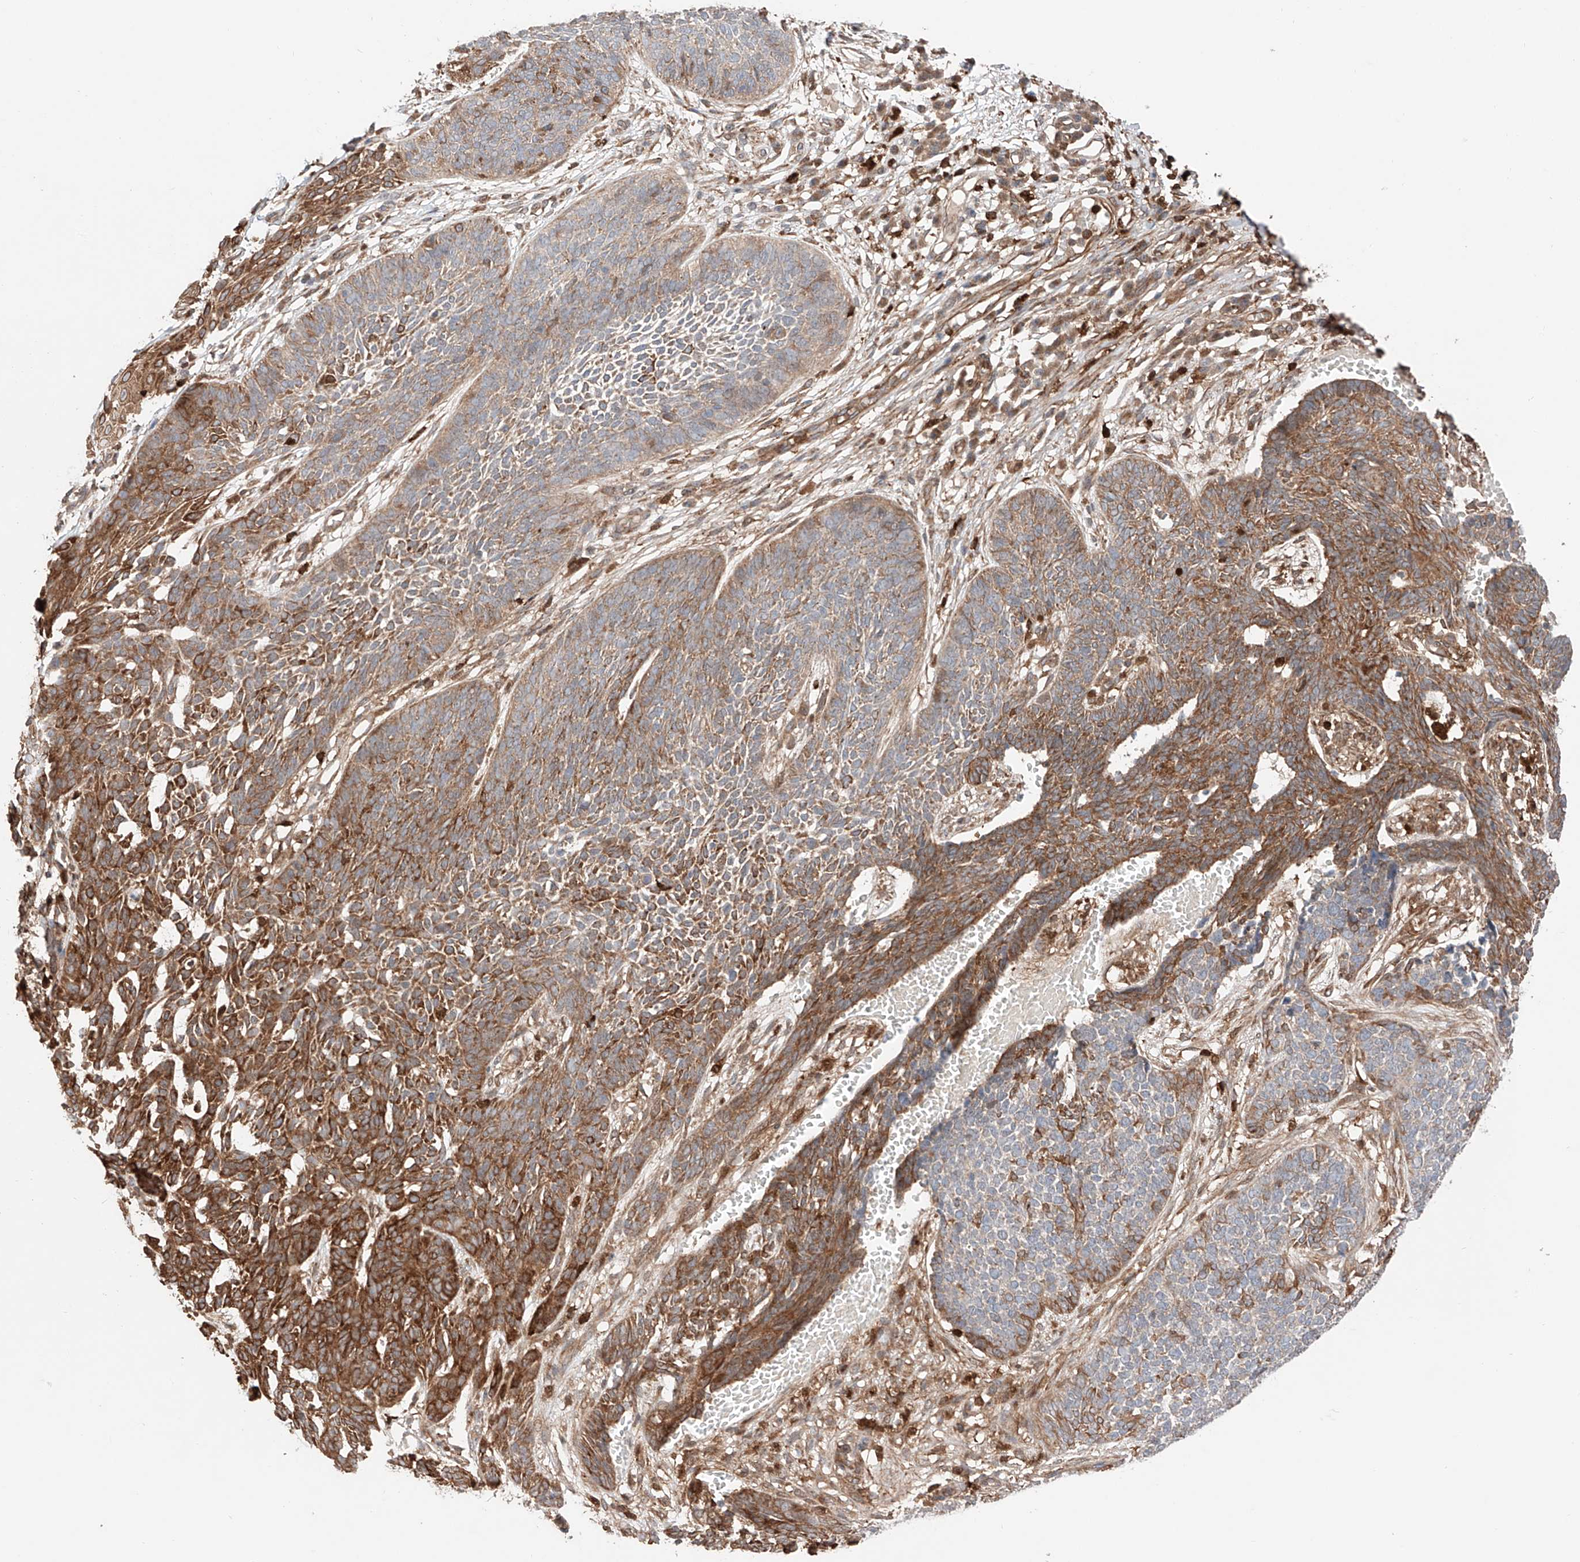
{"staining": {"intensity": "moderate", "quantity": "<25%", "location": "cytoplasmic/membranous"}, "tissue": "skin cancer", "cell_type": "Tumor cells", "image_type": "cancer", "snomed": [{"axis": "morphology", "description": "Basal cell carcinoma"}, {"axis": "topography", "description": "Skin"}], "caption": "Human basal cell carcinoma (skin) stained with a protein marker displays moderate staining in tumor cells.", "gene": "IGSF22", "patient": {"sex": "female", "age": 84}}